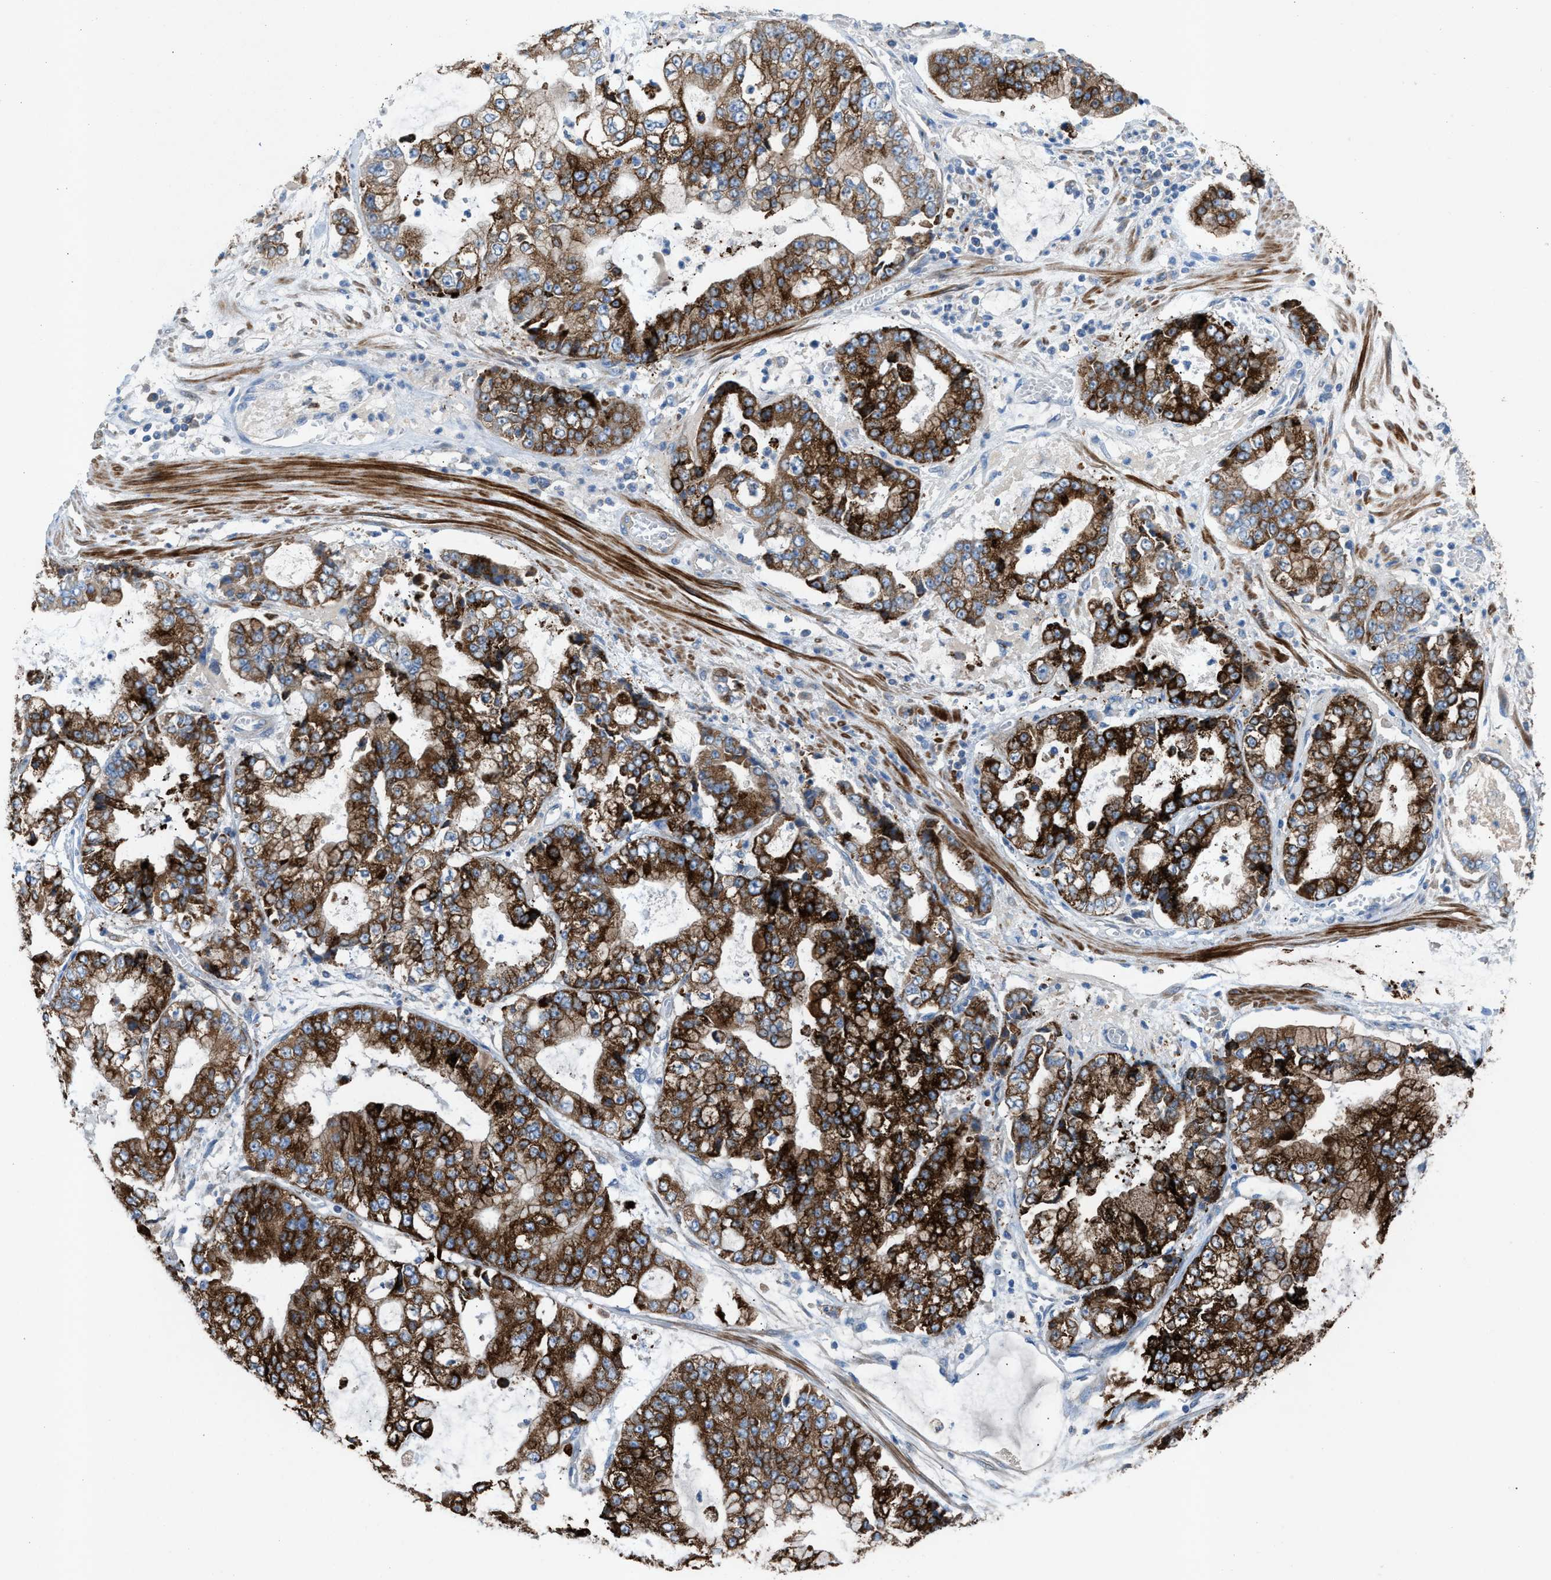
{"staining": {"intensity": "strong", "quantity": ">75%", "location": "cytoplasmic/membranous"}, "tissue": "stomach cancer", "cell_type": "Tumor cells", "image_type": "cancer", "snomed": [{"axis": "morphology", "description": "Adenocarcinoma, NOS"}, {"axis": "topography", "description": "Stomach"}], "caption": "Adenocarcinoma (stomach) was stained to show a protein in brown. There is high levels of strong cytoplasmic/membranous staining in about >75% of tumor cells. (DAB (3,3'-diaminobenzidine) = brown stain, brightfield microscopy at high magnification).", "gene": "AOAH", "patient": {"sex": "male", "age": 76}}